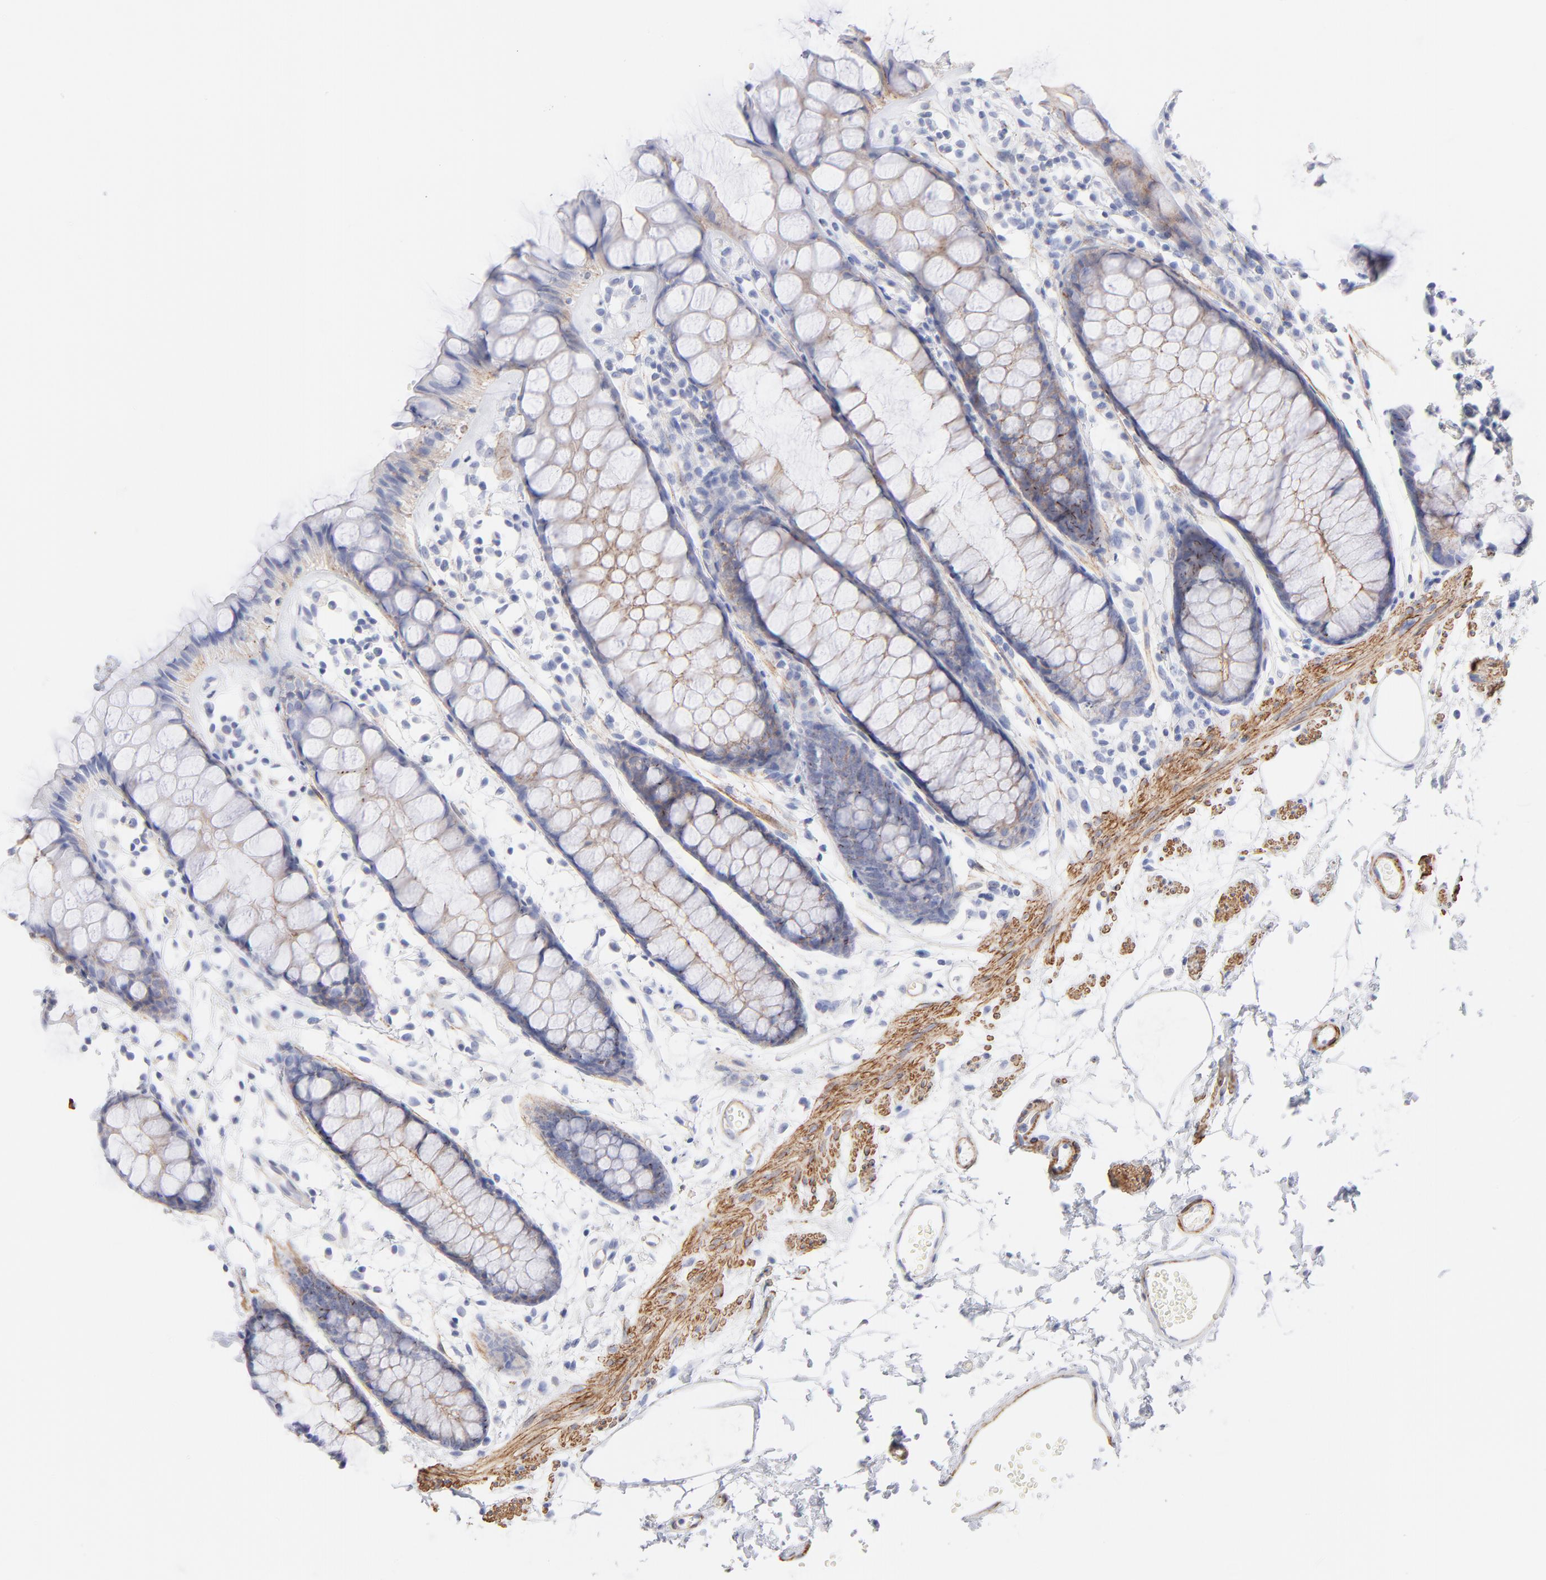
{"staining": {"intensity": "weak", "quantity": ">75%", "location": "cytoplasmic/membranous"}, "tissue": "rectum", "cell_type": "Glandular cells", "image_type": "normal", "snomed": [{"axis": "morphology", "description": "Normal tissue, NOS"}, {"axis": "topography", "description": "Rectum"}], "caption": "The image demonstrates a brown stain indicating the presence of a protein in the cytoplasmic/membranous of glandular cells in rectum.", "gene": "ACTA2", "patient": {"sex": "female", "age": 66}}